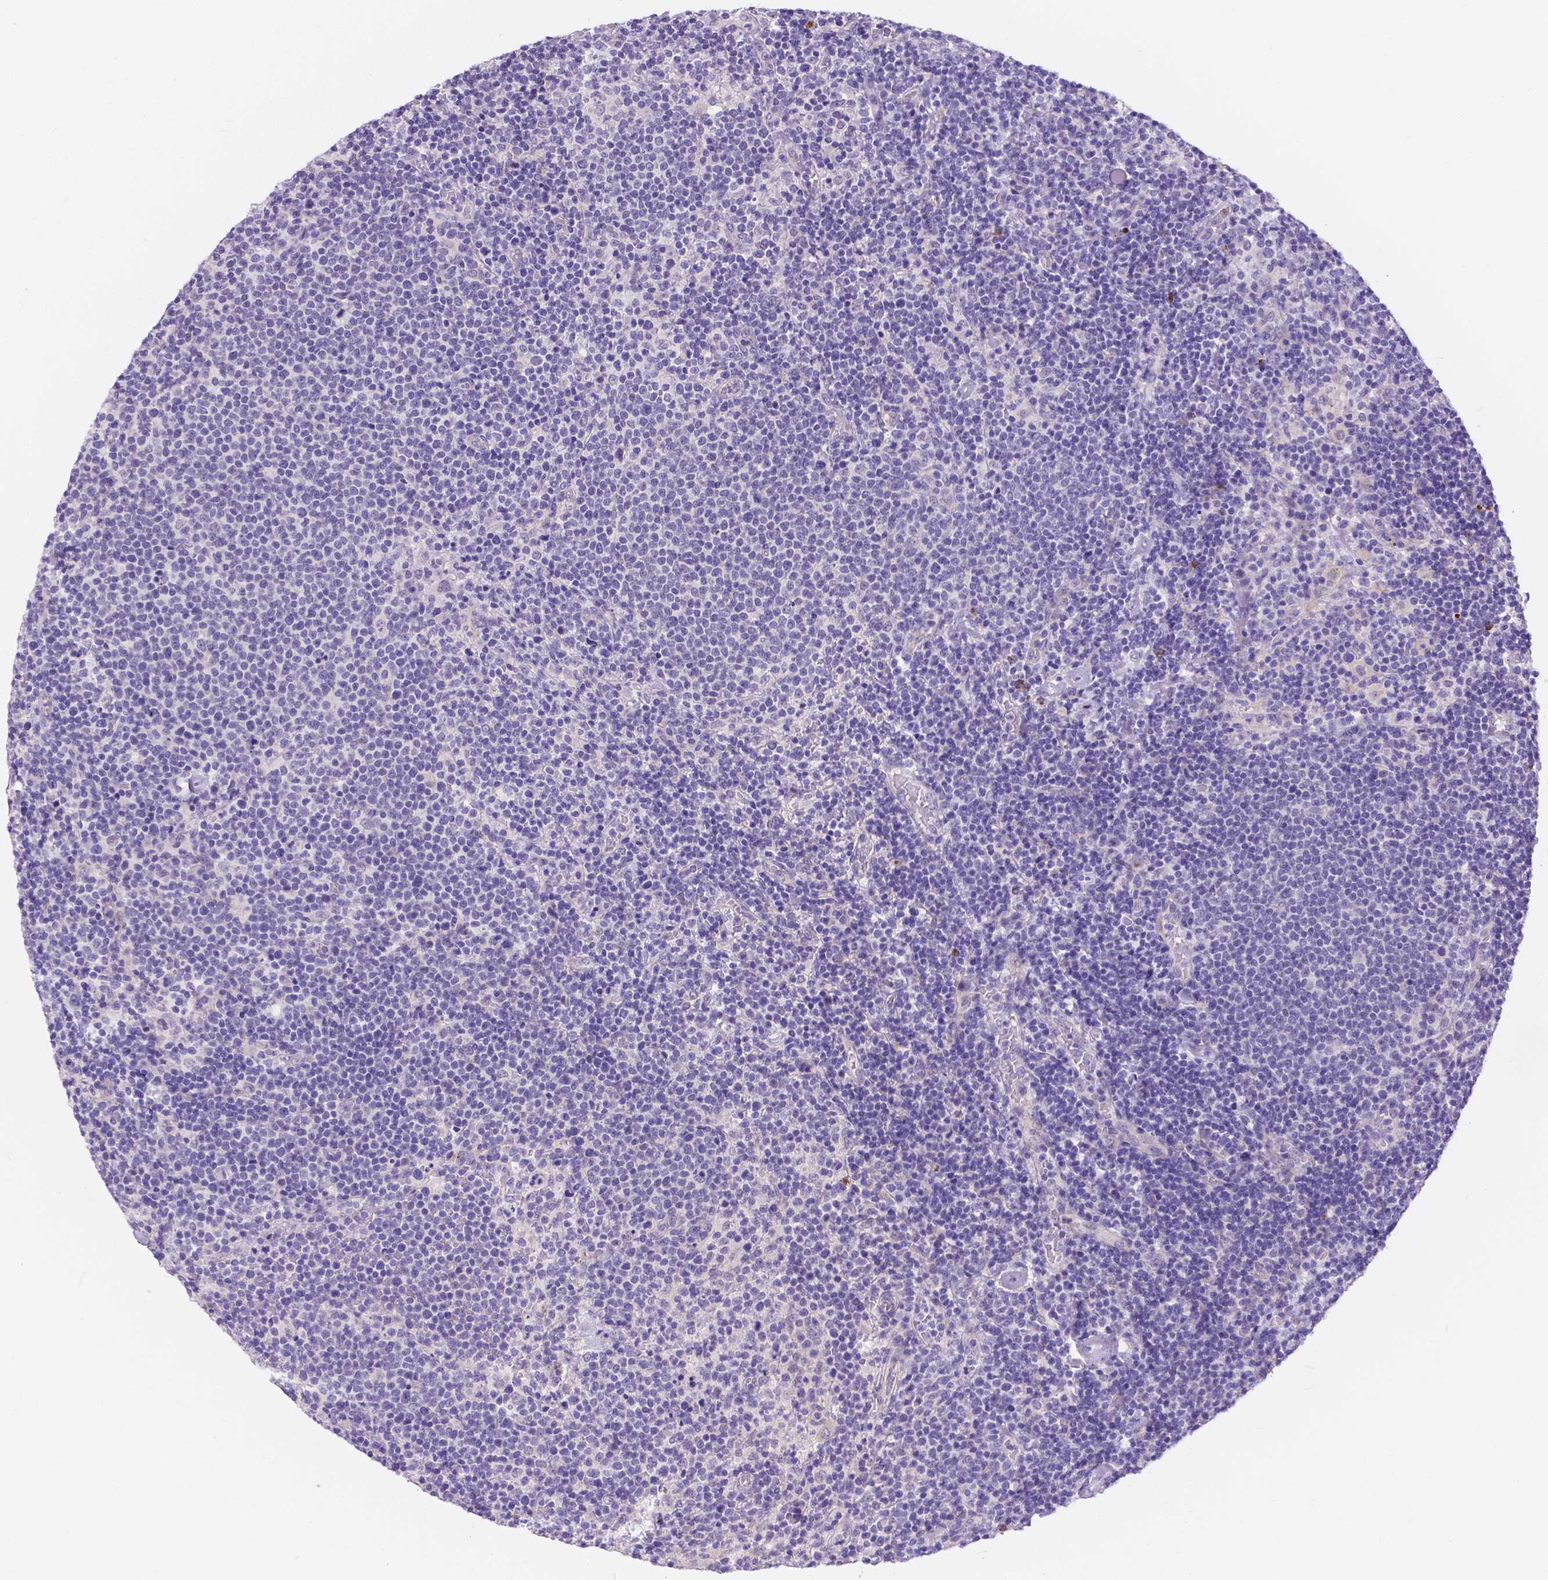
{"staining": {"intensity": "negative", "quantity": "none", "location": "none"}, "tissue": "lymphoma", "cell_type": "Tumor cells", "image_type": "cancer", "snomed": [{"axis": "morphology", "description": "Malignant lymphoma, non-Hodgkin's type, High grade"}, {"axis": "topography", "description": "Lymph node"}], "caption": "Human high-grade malignant lymphoma, non-Hodgkin's type stained for a protein using immunohistochemistry exhibits no expression in tumor cells.", "gene": "DLEC1", "patient": {"sex": "male", "age": 61}}